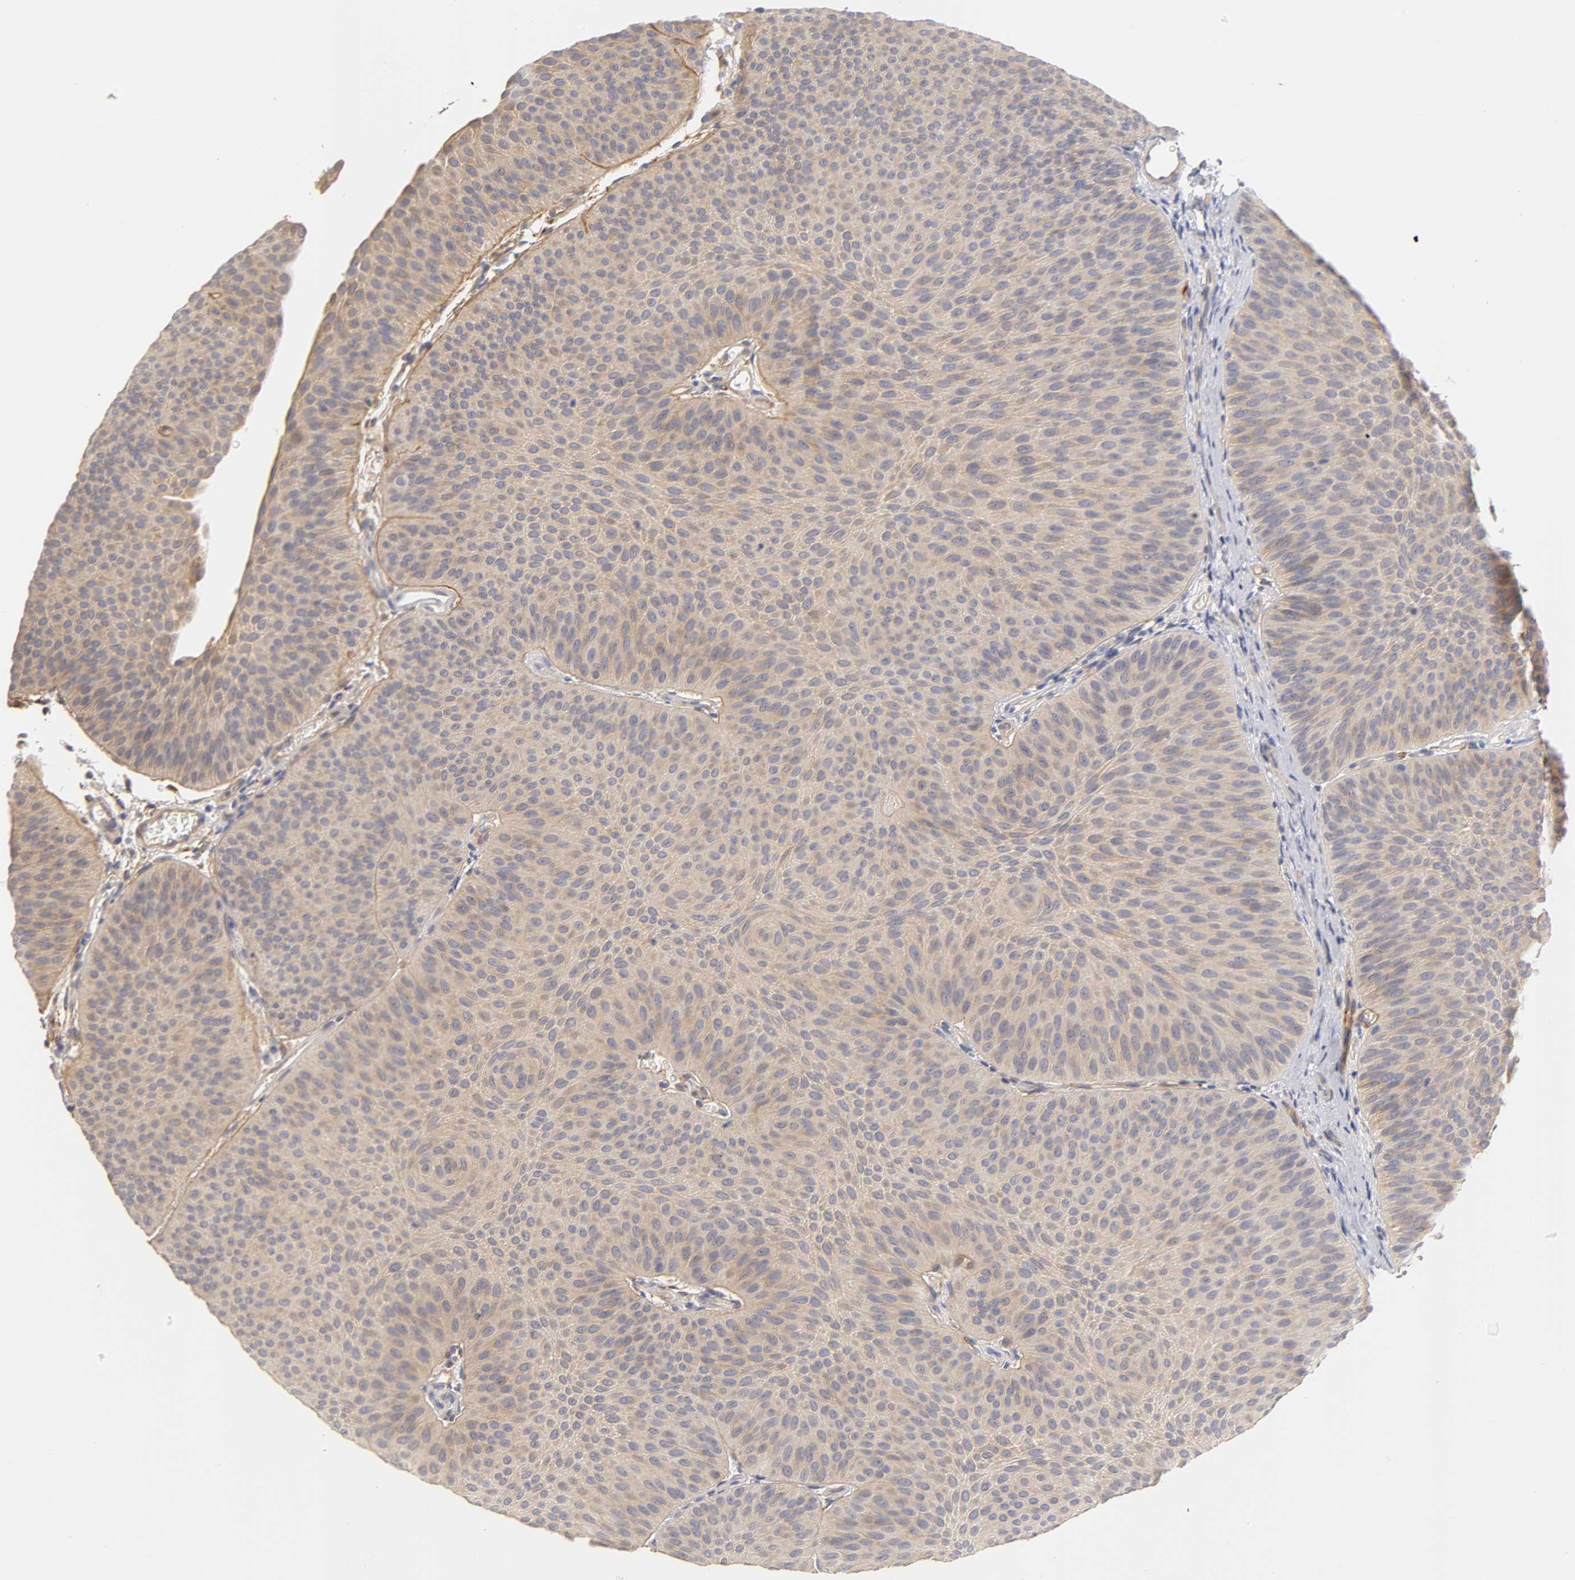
{"staining": {"intensity": "weak", "quantity": ">75%", "location": "cytoplasmic/membranous"}, "tissue": "urothelial cancer", "cell_type": "Tumor cells", "image_type": "cancer", "snomed": [{"axis": "morphology", "description": "Urothelial carcinoma, Low grade"}, {"axis": "topography", "description": "Urinary bladder"}], "caption": "A brown stain labels weak cytoplasmic/membranous positivity of a protein in human urothelial cancer tumor cells.", "gene": "LAMB1", "patient": {"sex": "female", "age": 60}}